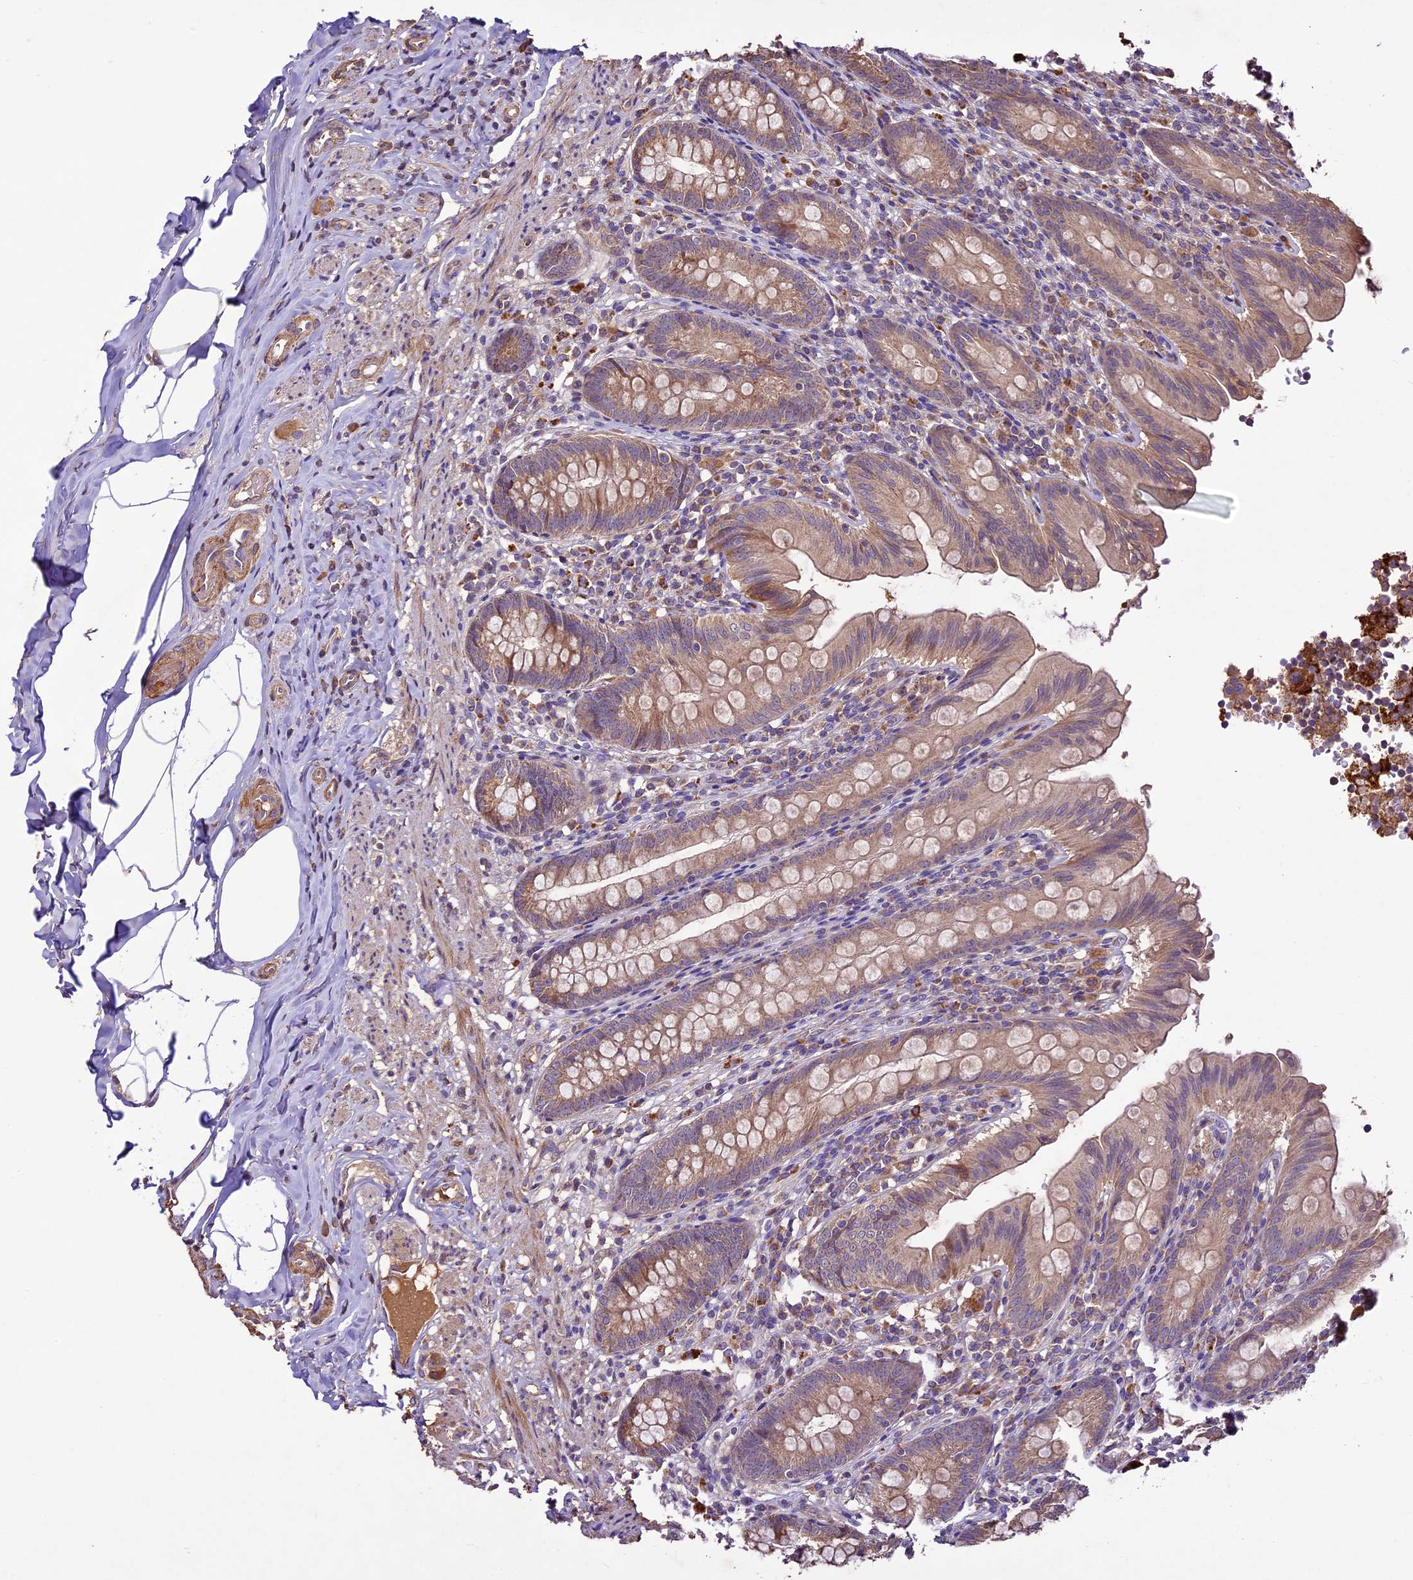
{"staining": {"intensity": "moderate", "quantity": ">75%", "location": "cytoplasmic/membranous"}, "tissue": "appendix", "cell_type": "Glandular cells", "image_type": "normal", "snomed": [{"axis": "morphology", "description": "Normal tissue, NOS"}, {"axis": "topography", "description": "Appendix"}], "caption": "Normal appendix demonstrates moderate cytoplasmic/membranous expression in about >75% of glandular cells The staining was performed using DAB (3,3'-diaminobenzidine), with brown indicating positive protein expression. Nuclei are stained blue with hematoxylin..", "gene": "CRLF1", "patient": {"sex": "male", "age": 55}}